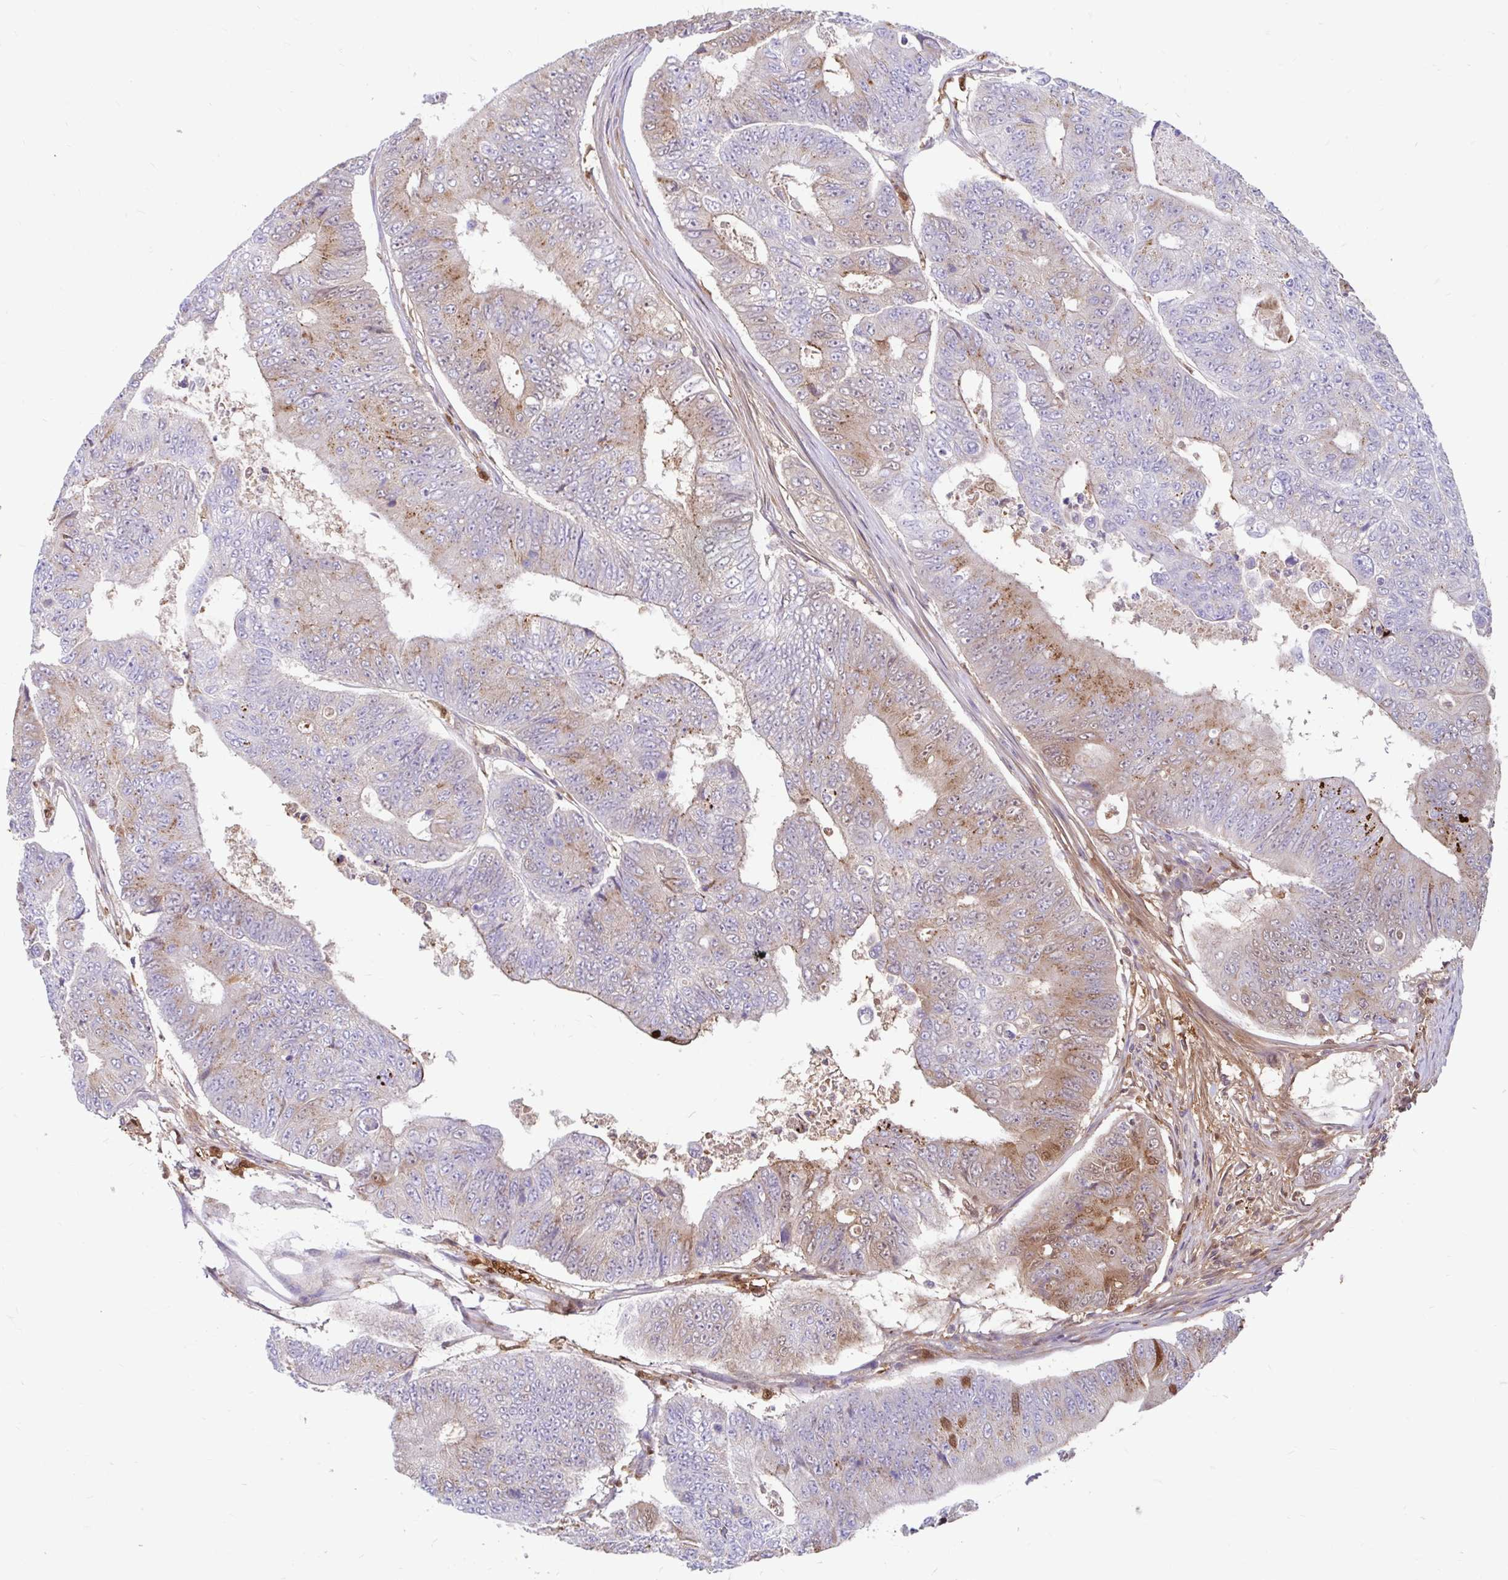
{"staining": {"intensity": "moderate", "quantity": "<25%", "location": "cytoplasmic/membranous"}, "tissue": "colorectal cancer", "cell_type": "Tumor cells", "image_type": "cancer", "snomed": [{"axis": "morphology", "description": "Adenocarcinoma, NOS"}, {"axis": "topography", "description": "Colon"}], "caption": "Colorectal cancer stained with IHC reveals moderate cytoplasmic/membranous positivity in approximately <25% of tumor cells.", "gene": "BLVRA", "patient": {"sex": "female", "age": 48}}